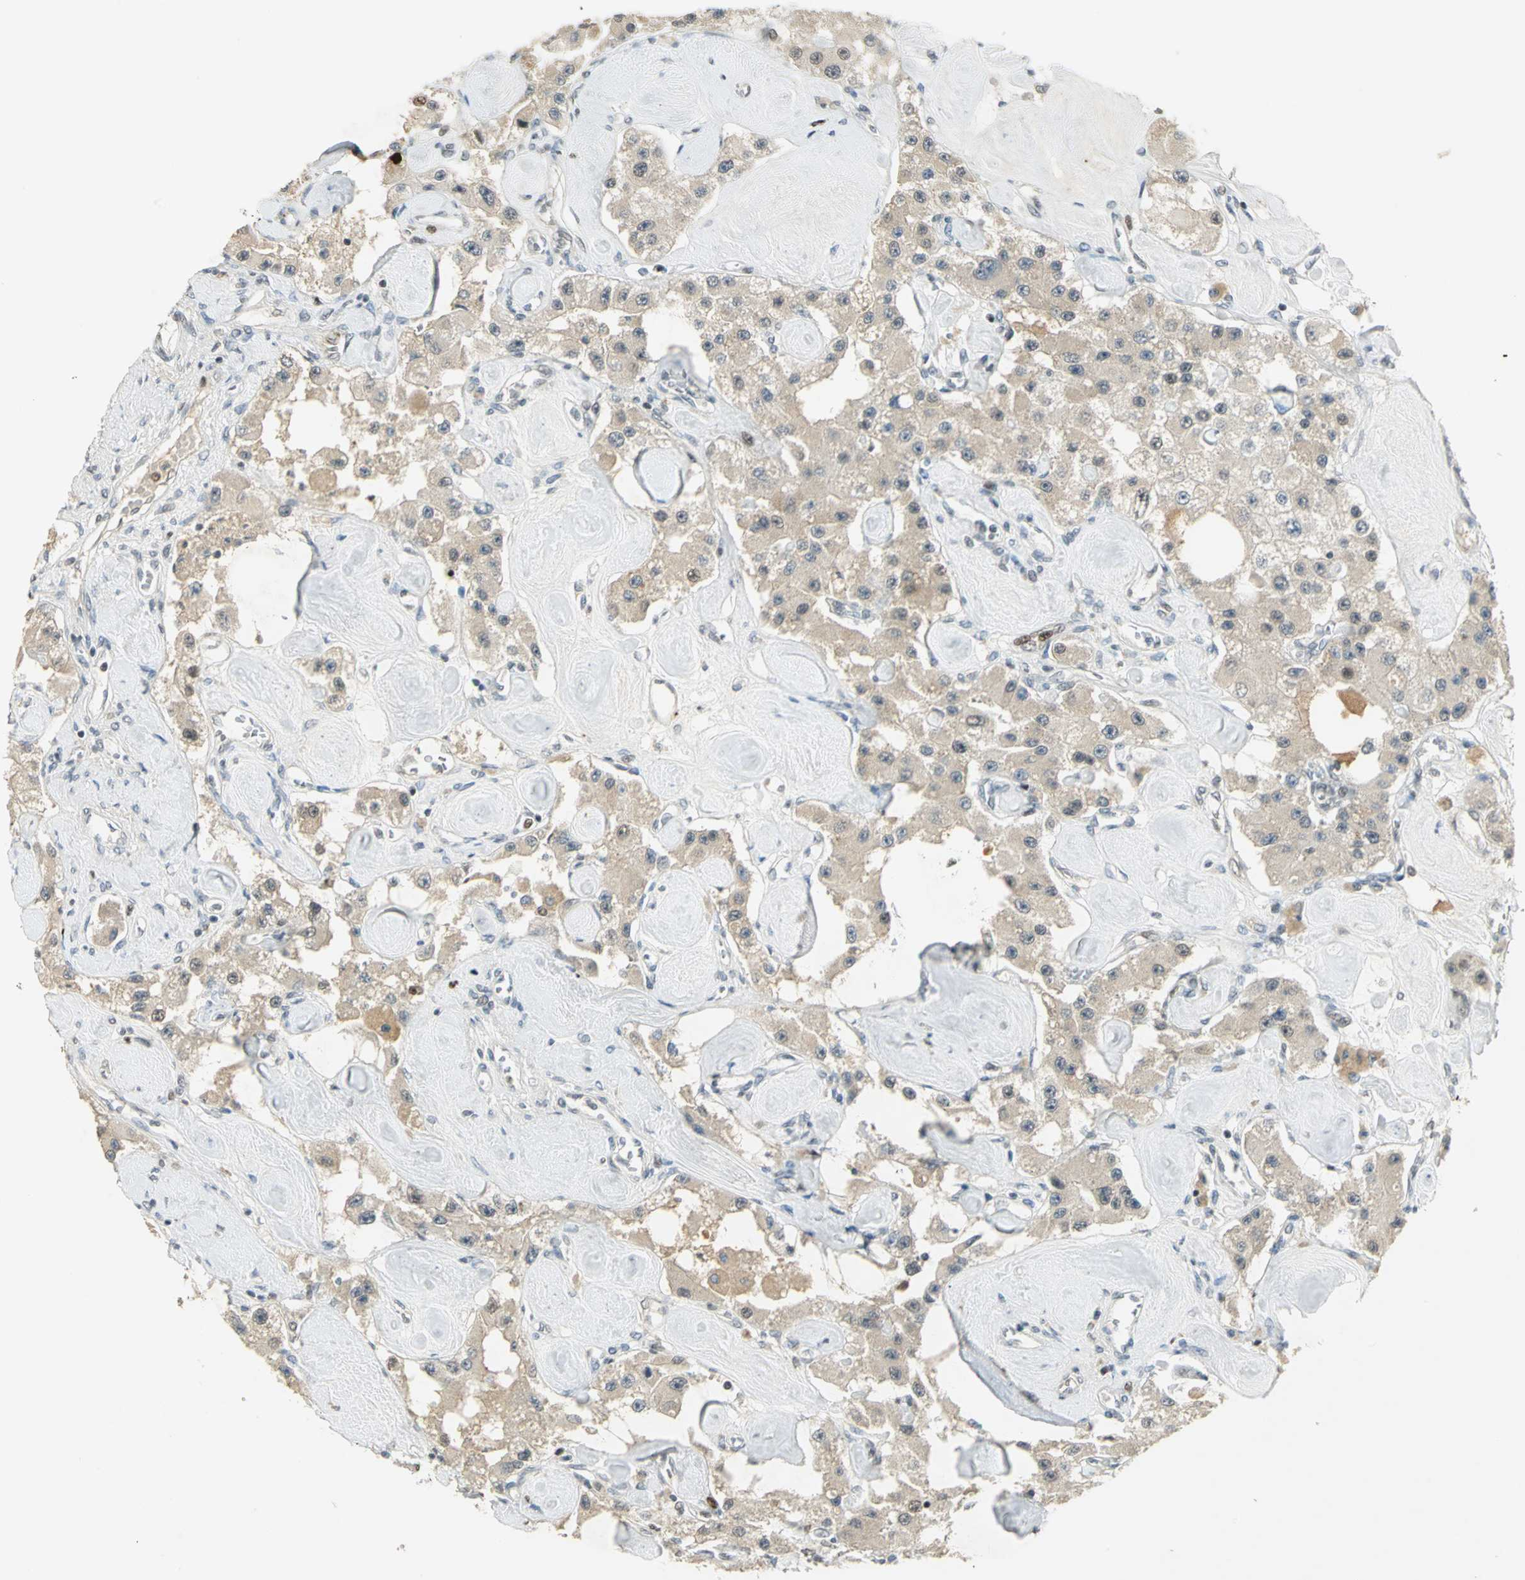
{"staining": {"intensity": "weak", "quantity": "25%-75%", "location": "cytoplasmic/membranous,nuclear"}, "tissue": "carcinoid", "cell_type": "Tumor cells", "image_type": "cancer", "snomed": [{"axis": "morphology", "description": "Carcinoid, malignant, NOS"}, {"axis": "topography", "description": "Pancreas"}], "caption": "High-magnification brightfield microscopy of malignant carcinoid stained with DAB (3,3'-diaminobenzidine) (brown) and counterstained with hematoxylin (blue). tumor cells exhibit weak cytoplasmic/membranous and nuclear expression is identified in approximately25%-75% of cells.", "gene": "AK6", "patient": {"sex": "male", "age": 41}}